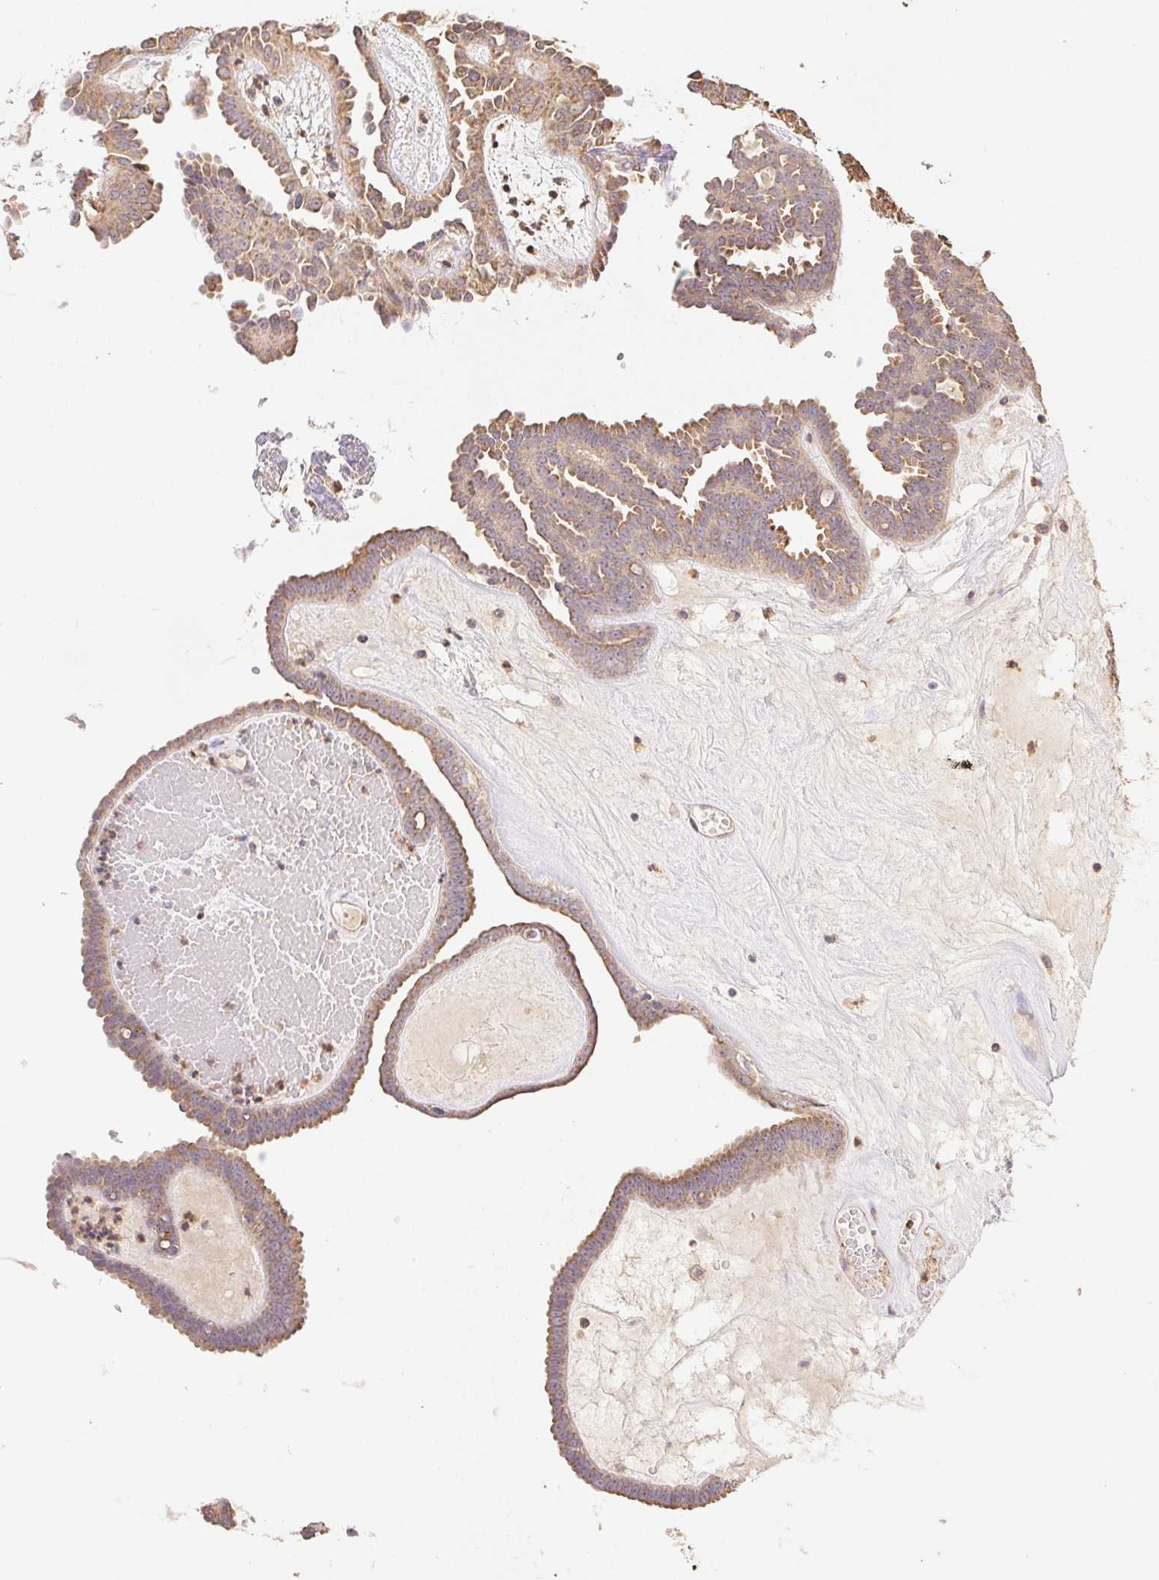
{"staining": {"intensity": "moderate", "quantity": ">75%", "location": "cytoplasmic/membranous"}, "tissue": "ovarian cancer", "cell_type": "Tumor cells", "image_type": "cancer", "snomed": [{"axis": "morphology", "description": "Cystadenocarcinoma, serous, NOS"}, {"axis": "topography", "description": "Ovary"}], "caption": "The micrograph exhibits a brown stain indicating the presence of a protein in the cytoplasmic/membranous of tumor cells in ovarian cancer (serous cystadenocarcinoma).", "gene": "RAB11A", "patient": {"sex": "female", "age": 71}}